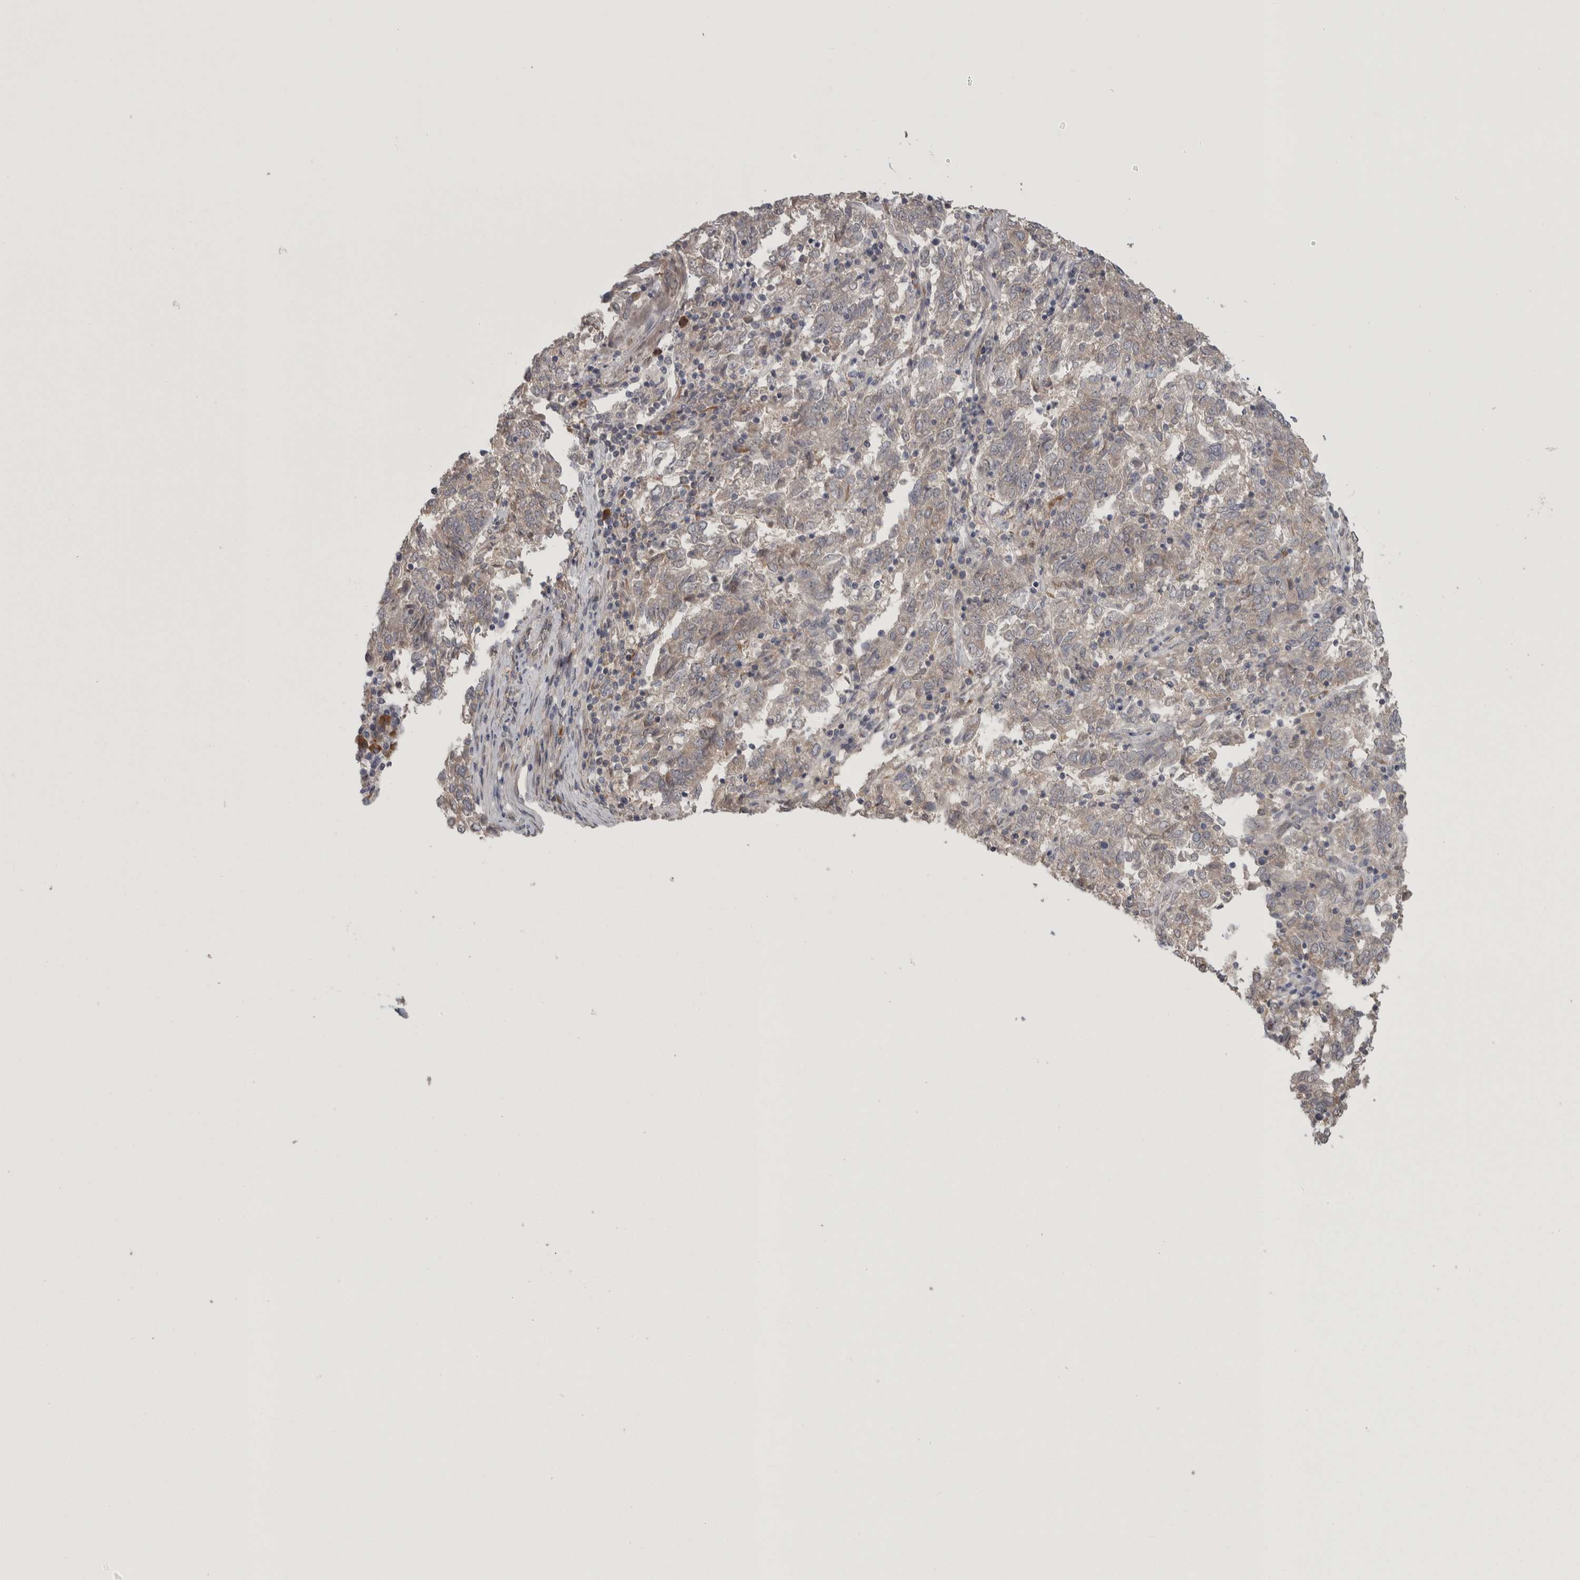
{"staining": {"intensity": "weak", "quantity": "<25%", "location": "cytoplasmic/membranous"}, "tissue": "endometrial cancer", "cell_type": "Tumor cells", "image_type": "cancer", "snomed": [{"axis": "morphology", "description": "Adenocarcinoma, NOS"}, {"axis": "topography", "description": "Endometrium"}], "caption": "IHC of human endometrial adenocarcinoma displays no staining in tumor cells.", "gene": "CUL2", "patient": {"sex": "female", "age": 80}}